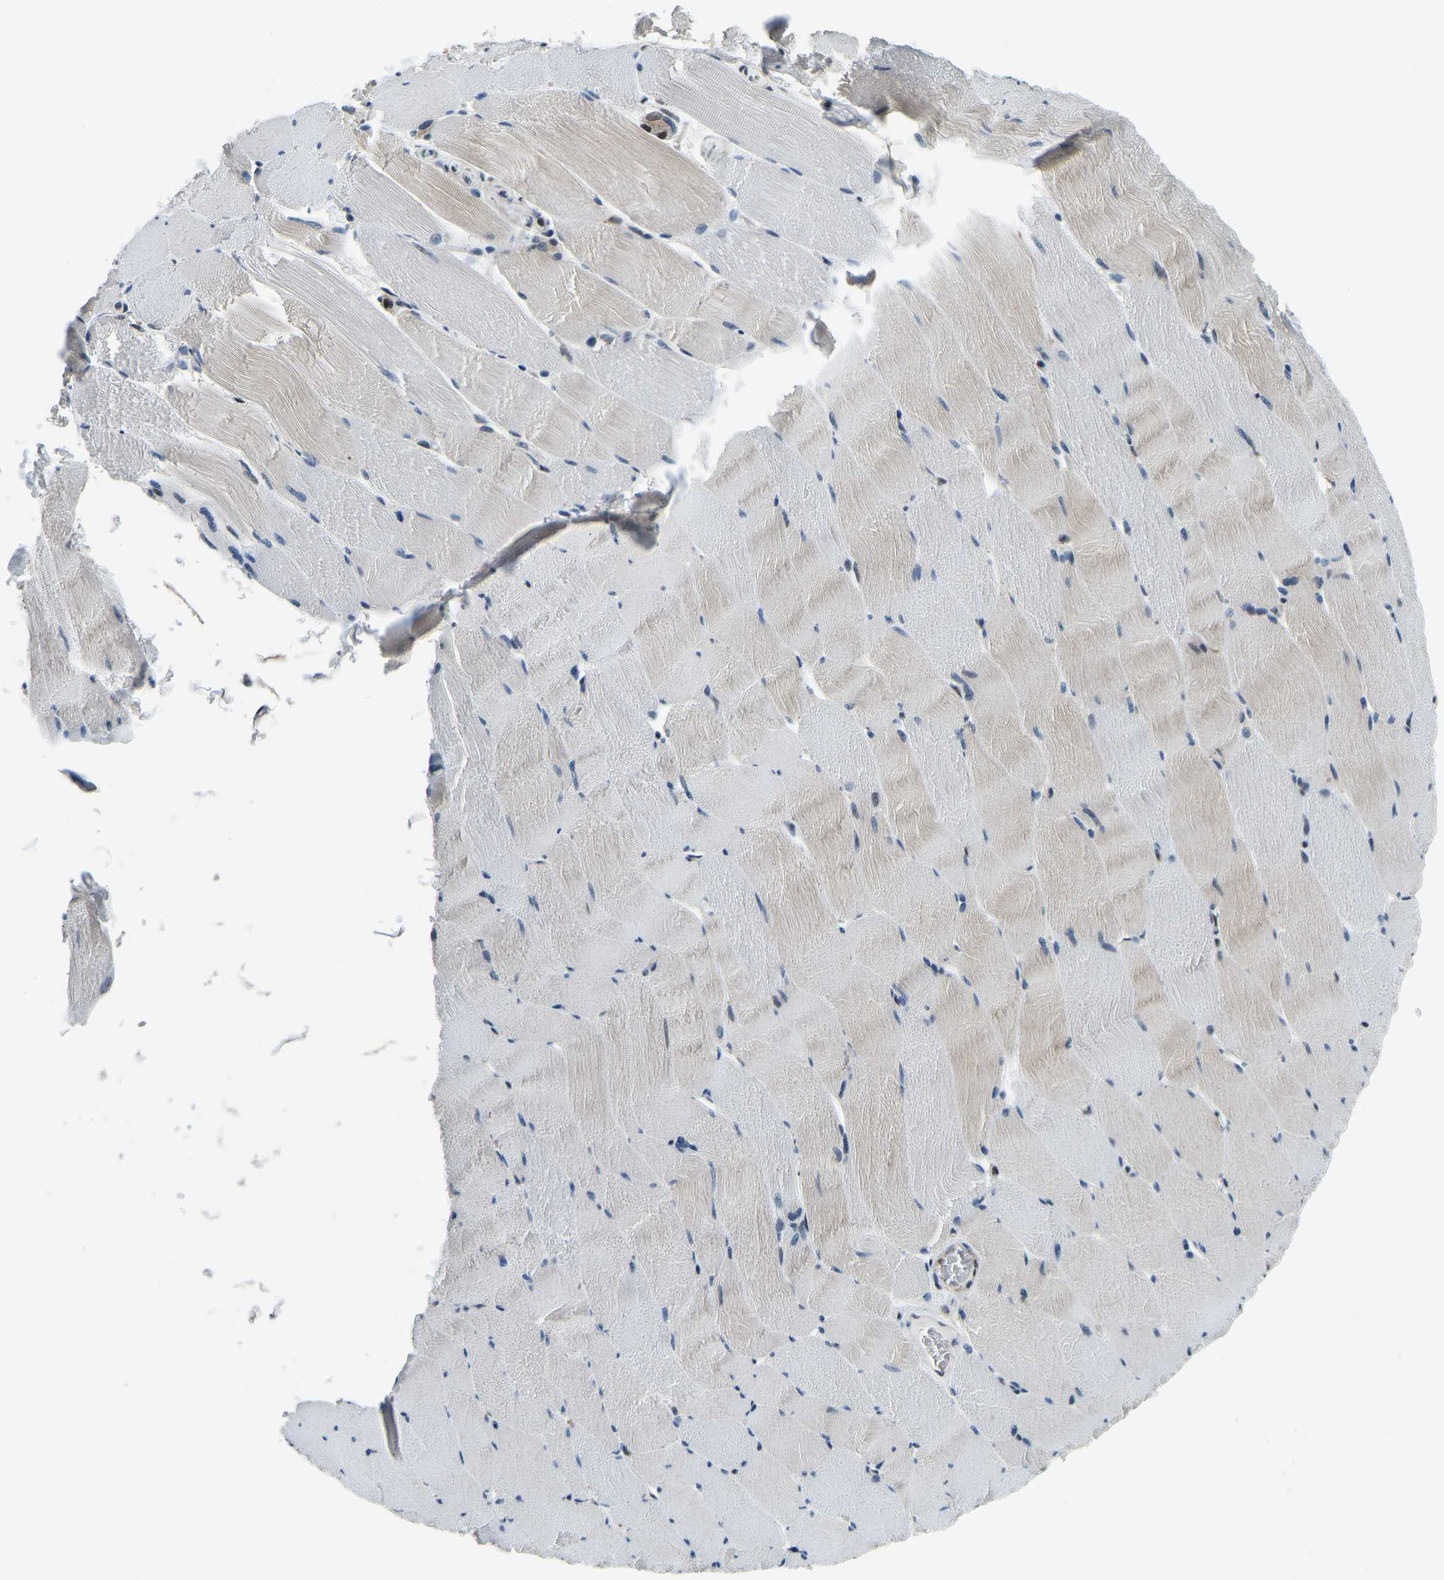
{"staining": {"intensity": "moderate", "quantity": "<25%", "location": "cytoplasmic/membranous"}, "tissue": "skeletal muscle", "cell_type": "Myocytes", "image_type": "normal", "snomed": [{"axis": "morphology", "description": "Normal tissue, NOS"}, {"axis": "topography", "description": "Skeletal muscle"}], "caption": "IHC of benign skeletal muscle reveals low levels of moderate cytoplasmic/membranous positivity in about <25% of myocytes.", "gene": "ING2", "patient": {"sex": "male", "age": 62}}